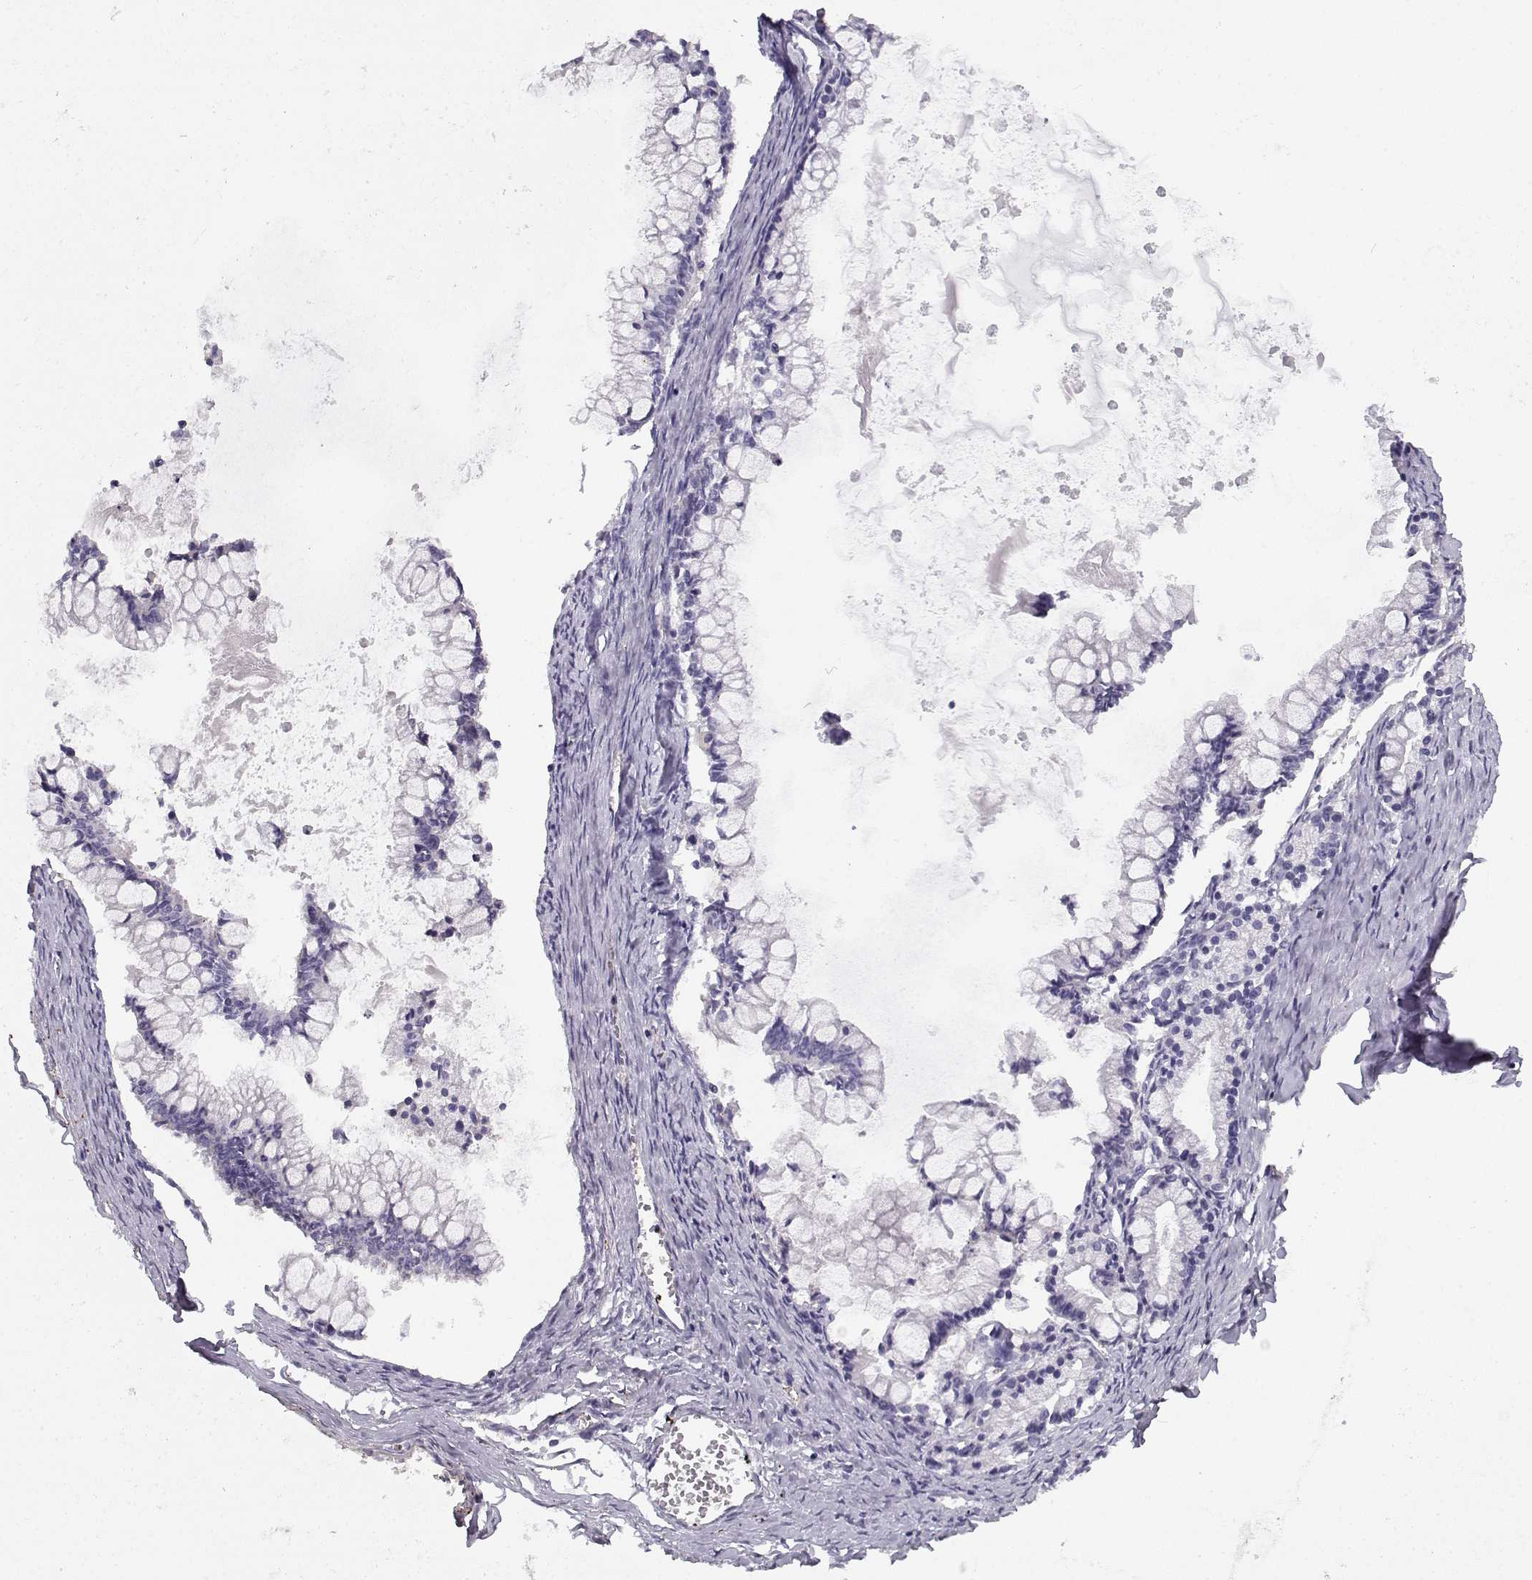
{"staining": {"intensity": "negative", "quantity": "none", "location": "none"}, "tissue": "ovarian cancer", "cell_type": "Tumor cells", "image_type": "cancer", "snomed": [{"axis": "morphology", "description": "Cystadenocarcinoma, mucinous, NOS"}, {"axis": "topography", "description": "Ovary"}], "caption": "DAB immunohistochemical staining of human ovarian cancer reveals no significant expression in tumor cells.", "gene": "MYO1A", "patient": {"sex": "female", "age": 67}}